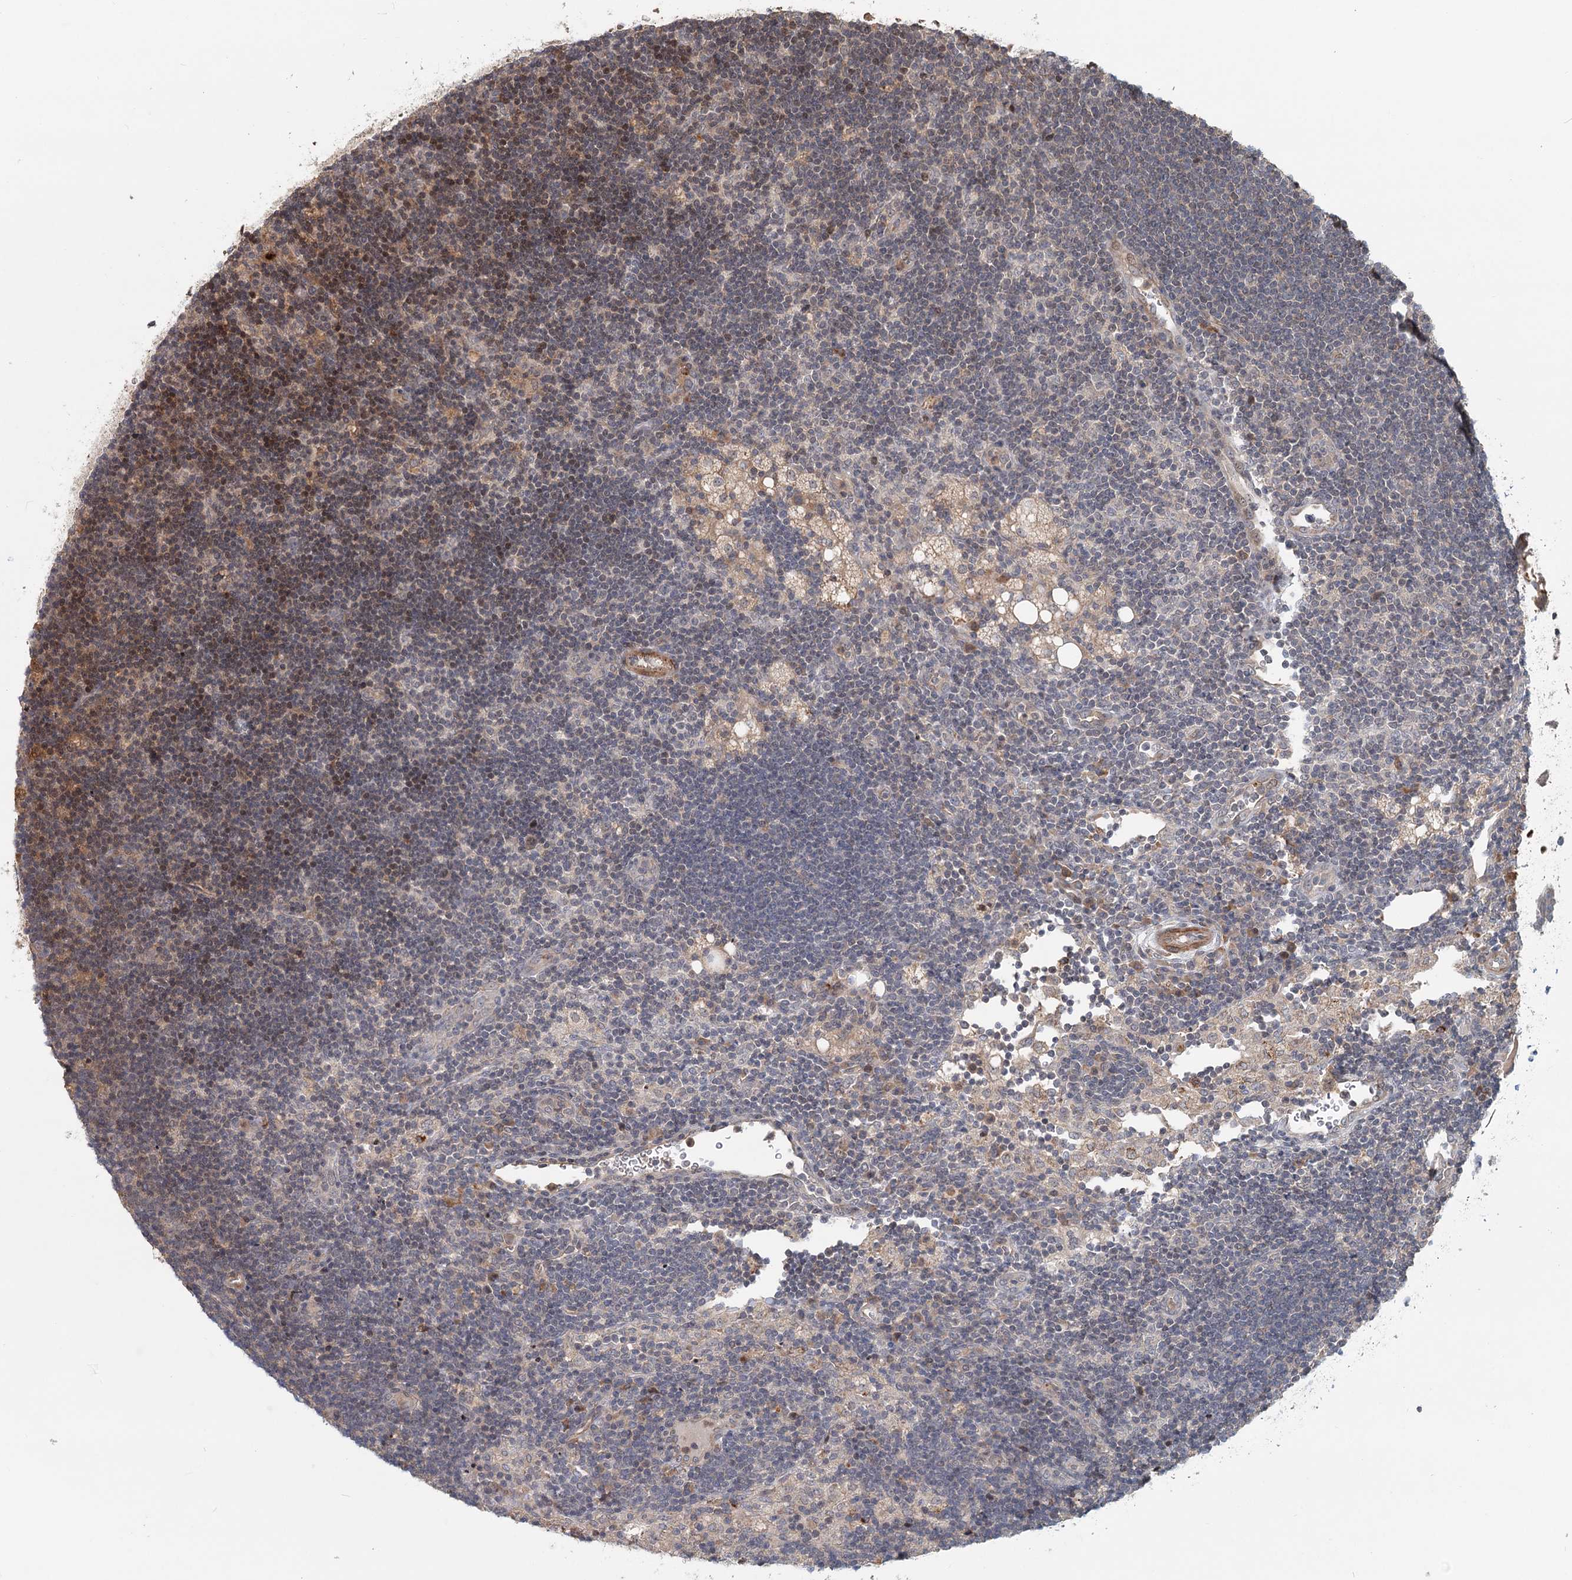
{"staining": {"intensity": "moderate", "quantity": "<25%", "location": "cytoplasmic/membranous"}, "tissue": "lymph node", "cell_type": "Germinal center cells", "image_type": "normal", "snomed": [{"axis": "morphology", "description": "Normal tissue, NOS"}, {"axis": "topography", "description": "Lymph node"}], "caption": "Approximately <25% of germinal center cells in normal human lymph node display moderate cytoplasmic/membranous protein positivity as visualized by brown immunohistochemical staining.", "gene": "RNF111", "patient": {"sex": "male", "age": 24}}